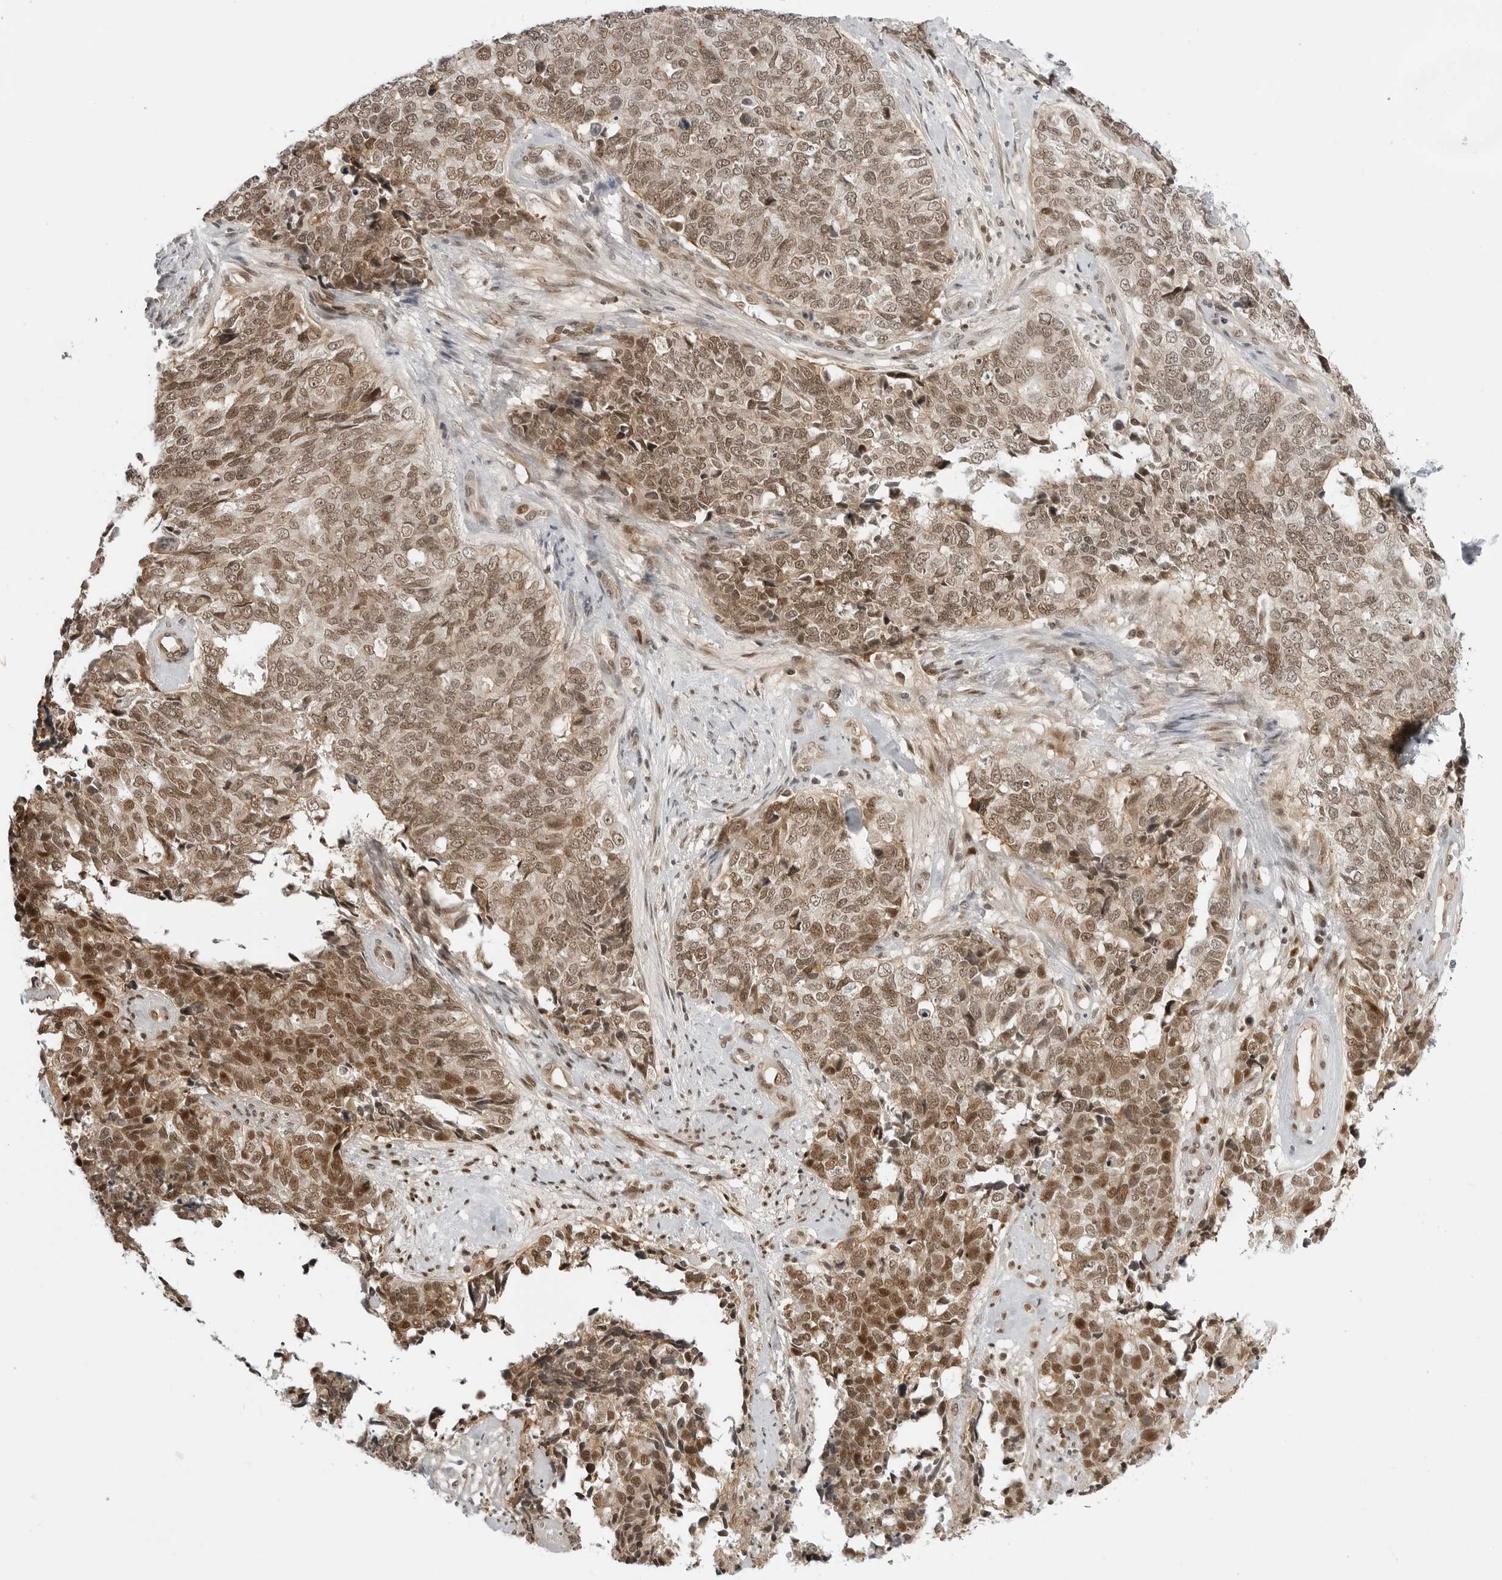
{"staining": {"intensity": "moderate", "quantity": ">75%", "location": "nuclear"}, "tissue": "cervical cancer", "cell_type": "Tumor cells", "image_type": "cancer", "snomed": [{"axis": "morphology", "description": "Squamous cell carcinoma, NOS"}, {"axis": "topography", "description": "Cervix"}], "caption": "DAB (3,3'-diaminobenzidine) immunohistochemical staining of cervical cancer (squamous cell carcinoma) displays moderate nuclear protein expression in approximately >75% of tumor cells. The protein of interest is stained brown, and the nuclei are stained in blue (DAB IHC with brightfield microscopy, high magnification).", "gene": "C8orf33", "patient": {"sex": "female", "age": 63}}